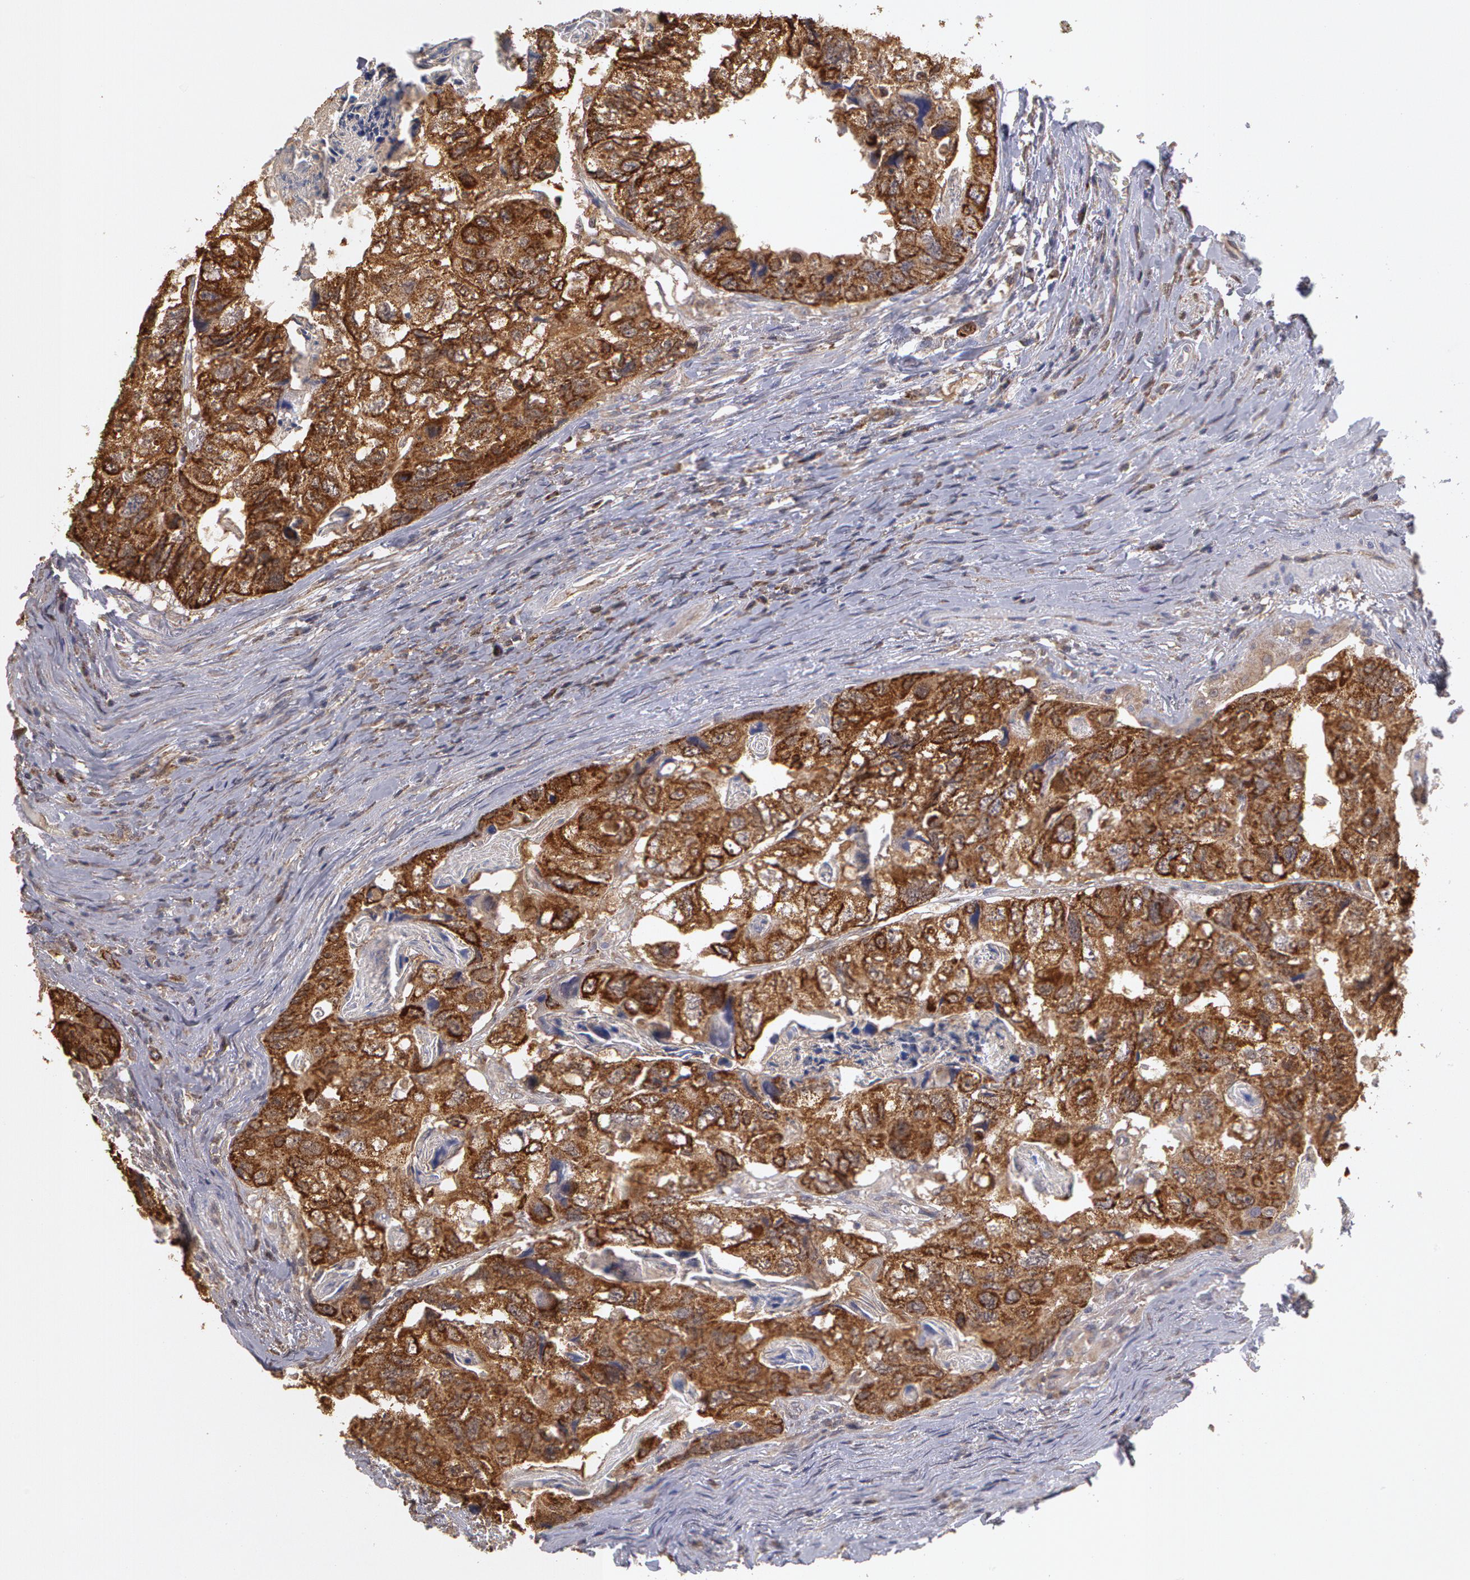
{"staining": {"intensity": "strong", "quantity": ">75%", "location": "cytoplasmic/membranous"}, "tissue": "colorectal cancer", "cell_type": "Tumor cells", "image_type": "cancer", "snomed": [{"axis": "morphology", "description": "Adenocarcinoma, NOS"}, {"axis": "topography", "description": "Rectum"}], "caption": "Strong cytoplasmic/membranous staining is appreciated in approximately >75% of tumor cells in colorectal cancer (adenocarcinoma). Nuclei are stained in blue.", "gene": "MPST", "patient": {"sex": "female", "age": 82}}